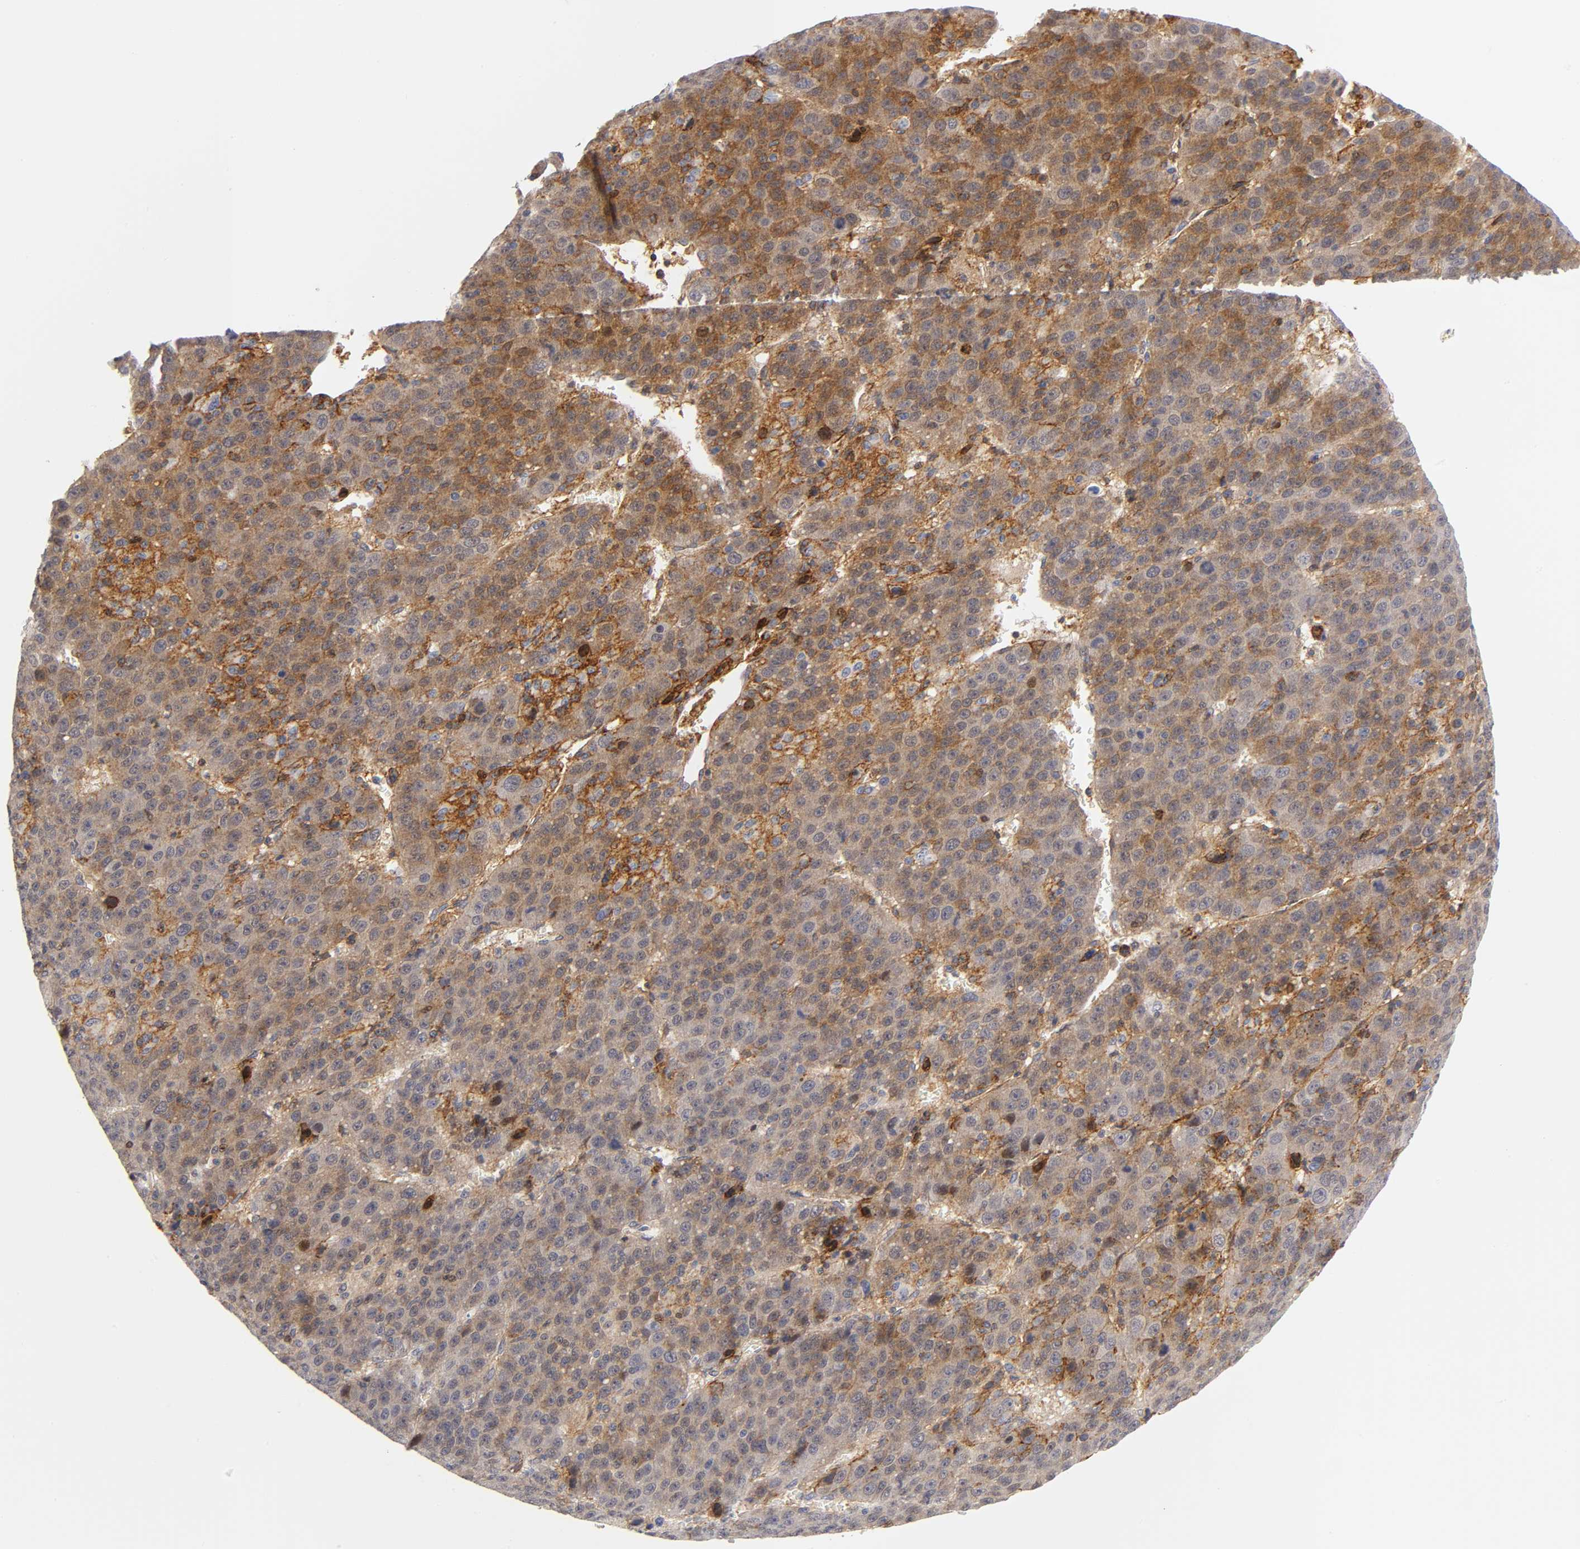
{"staining": {"intensity": "moderate", "quantity": ">75%", "location": "cytoplasmic/membranous"}, "tissue": "liver cancer", "cell_type": "Tumor cells", "image_type": "cancer", "snomed": [{"axis": "morphology", "description": "Carcinoma, Hepatocellular, NOS"}, {"axis": "topography", "description": "Liver"}], "caption": "Immunohistochemical staining of human hepatocellular carcinoma (liver) demonstrates medium levels of moderate cytoplasmic/membranous protein expression in about >75% of tumor cells.", "gene": "ANXA7", "patient": {"sex": "female", "age": 53}}